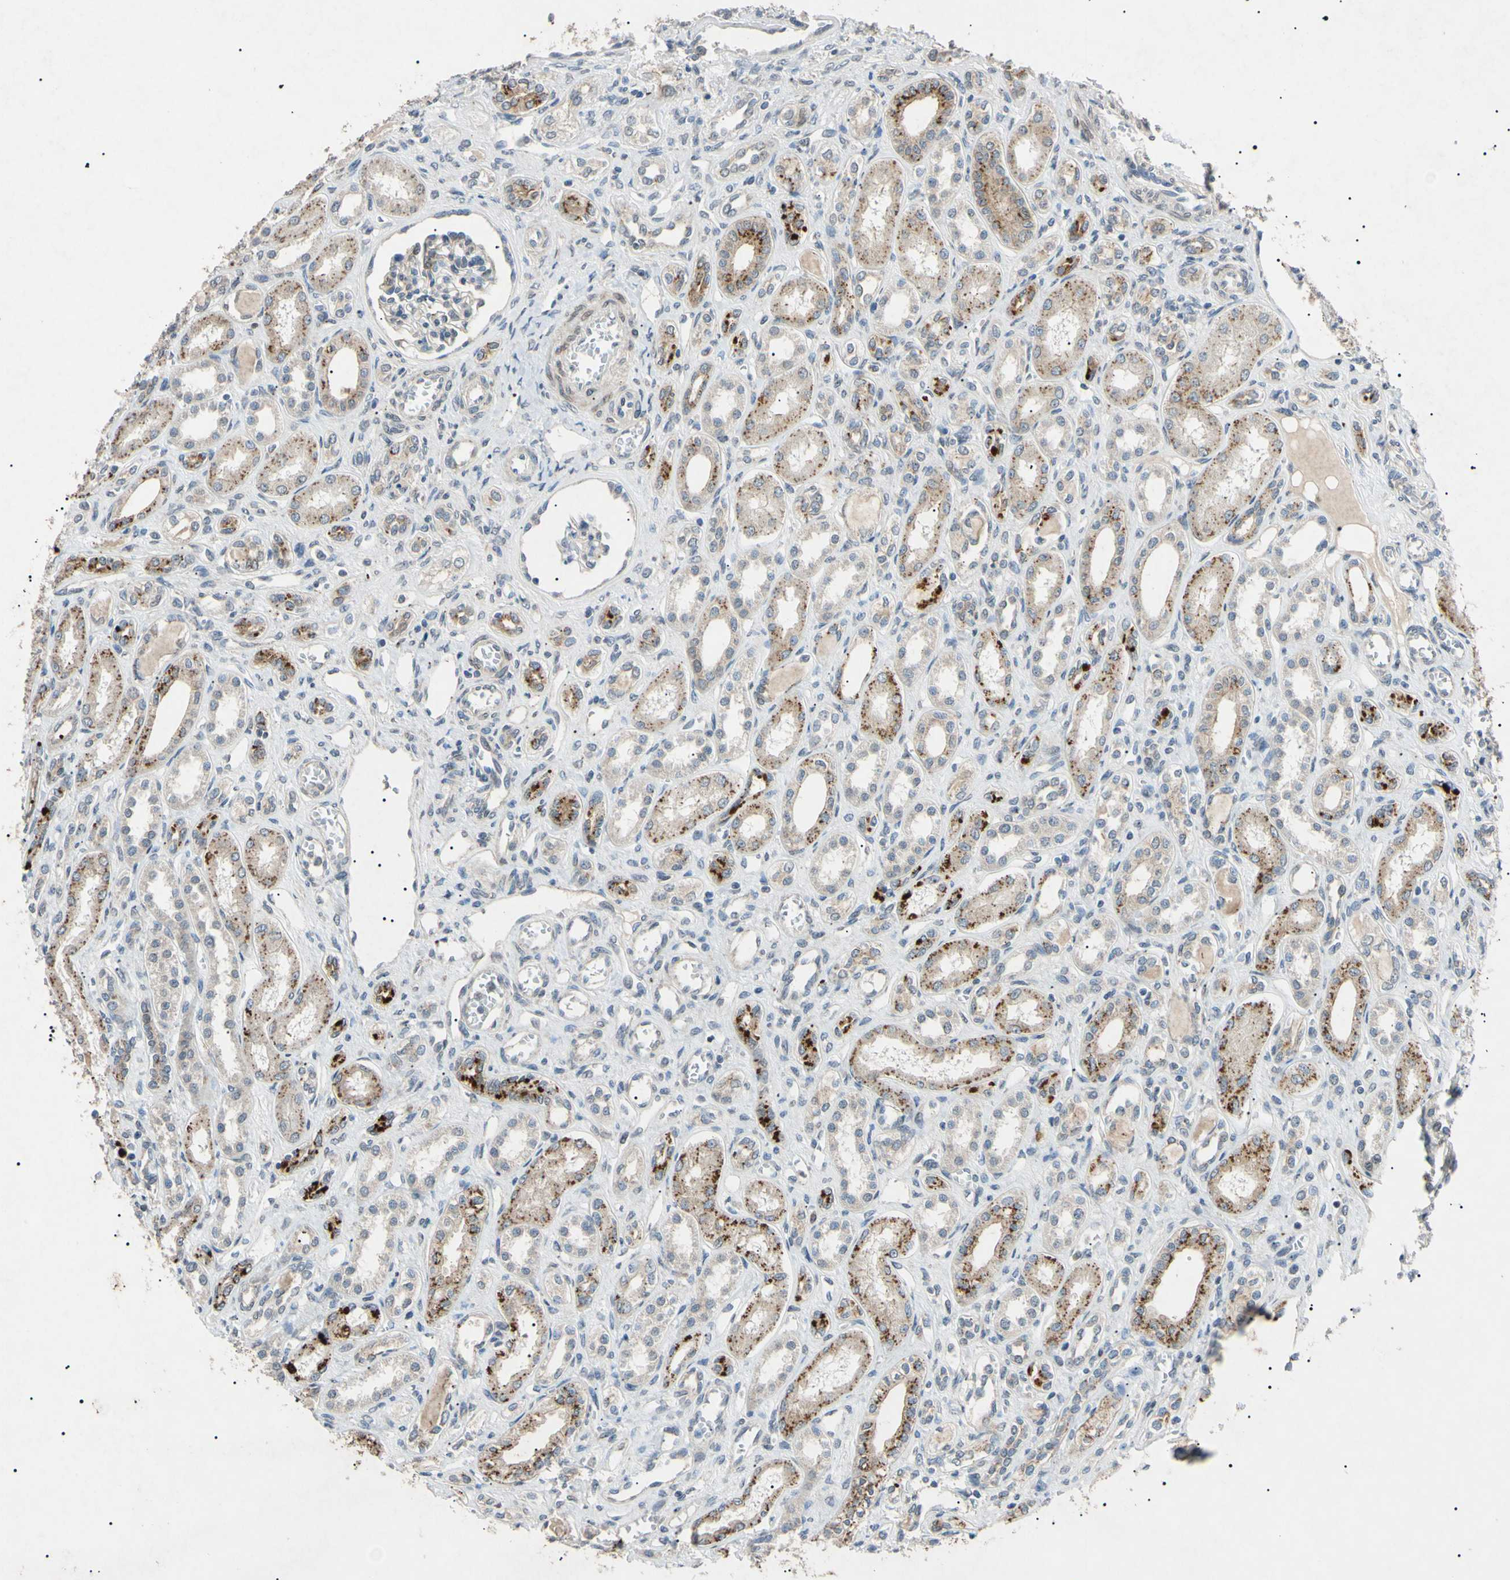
{"staining": {"intensity": "moderate", "quantity": "25%-75%", "location": "cytoplasmic/membranous"}, "tissue": "kidney", "cell_type": "Cells in glomeruli", "image_type": "normal", "snomed": [{"axis": "morphology", "description": "Normal tissue, NOS"}, {"axis": "topography", "description": "Kidney"}], "caption": "The micrograph reveals a brown stain indicating the presence of a protein in the cytoplasmic/membranous of cells in glomeruli in kidney. (DAB = brown stain, brightfield microscopy at high magnification).", "gene": "TUBB4A", "patient": {"sex": "male", "age": 7}}